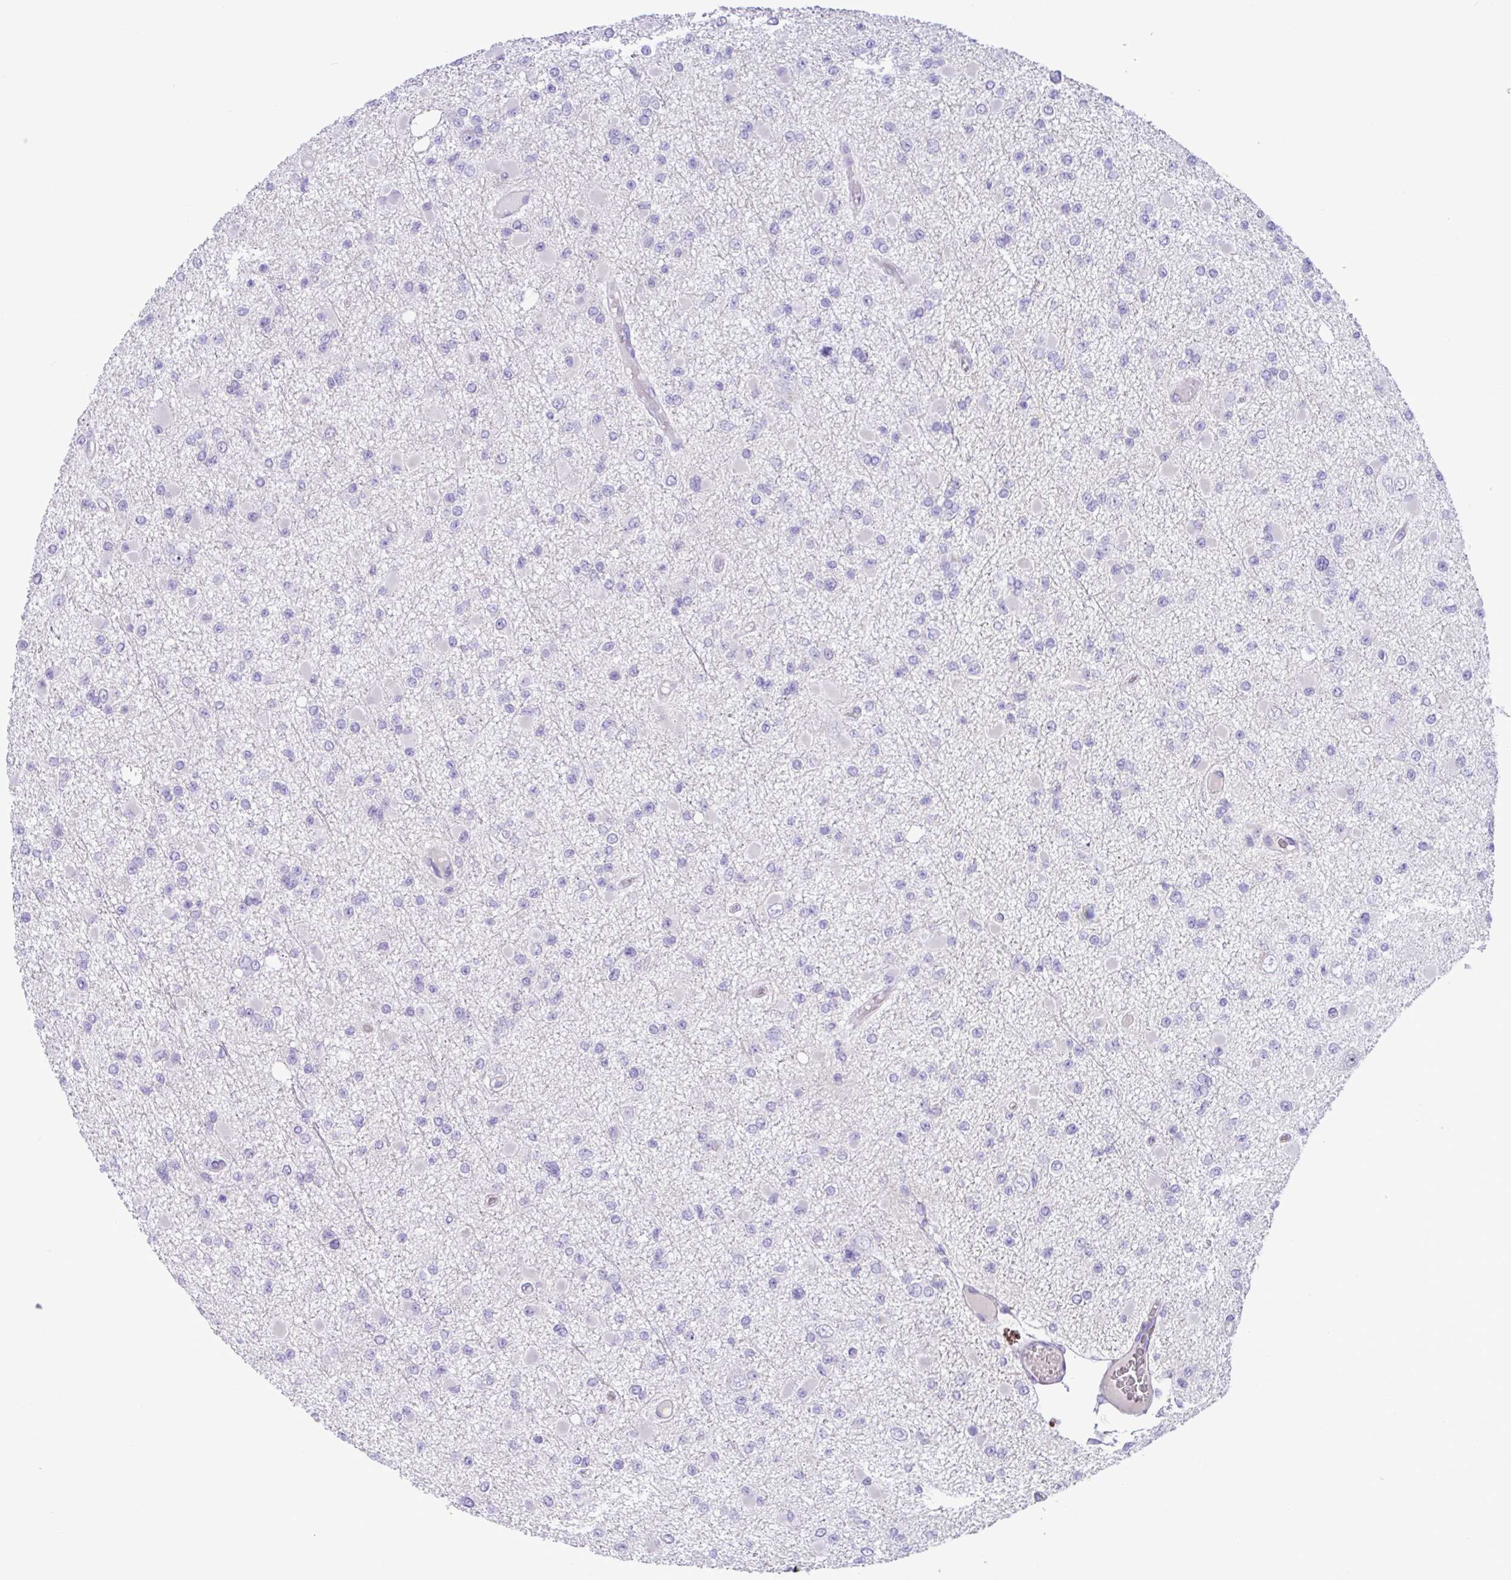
{"staining": {"intensity": "negative", "quantity": "none", "location": "none"}, "tissue": "glioma", "cell_type": "Tumor cells", "image_type": "cancer", "snomed": [{"axis": "morphology", "description": "Glioma, malignant, Low grade"}, {"axis": "topography", "description": "Brain"}], "caption": "Glioma was stained to show a protein in brown. There is no significant staining in tumor cells.", "gene": "MRM2", "patient": {"sex": "female", "age": 22}}